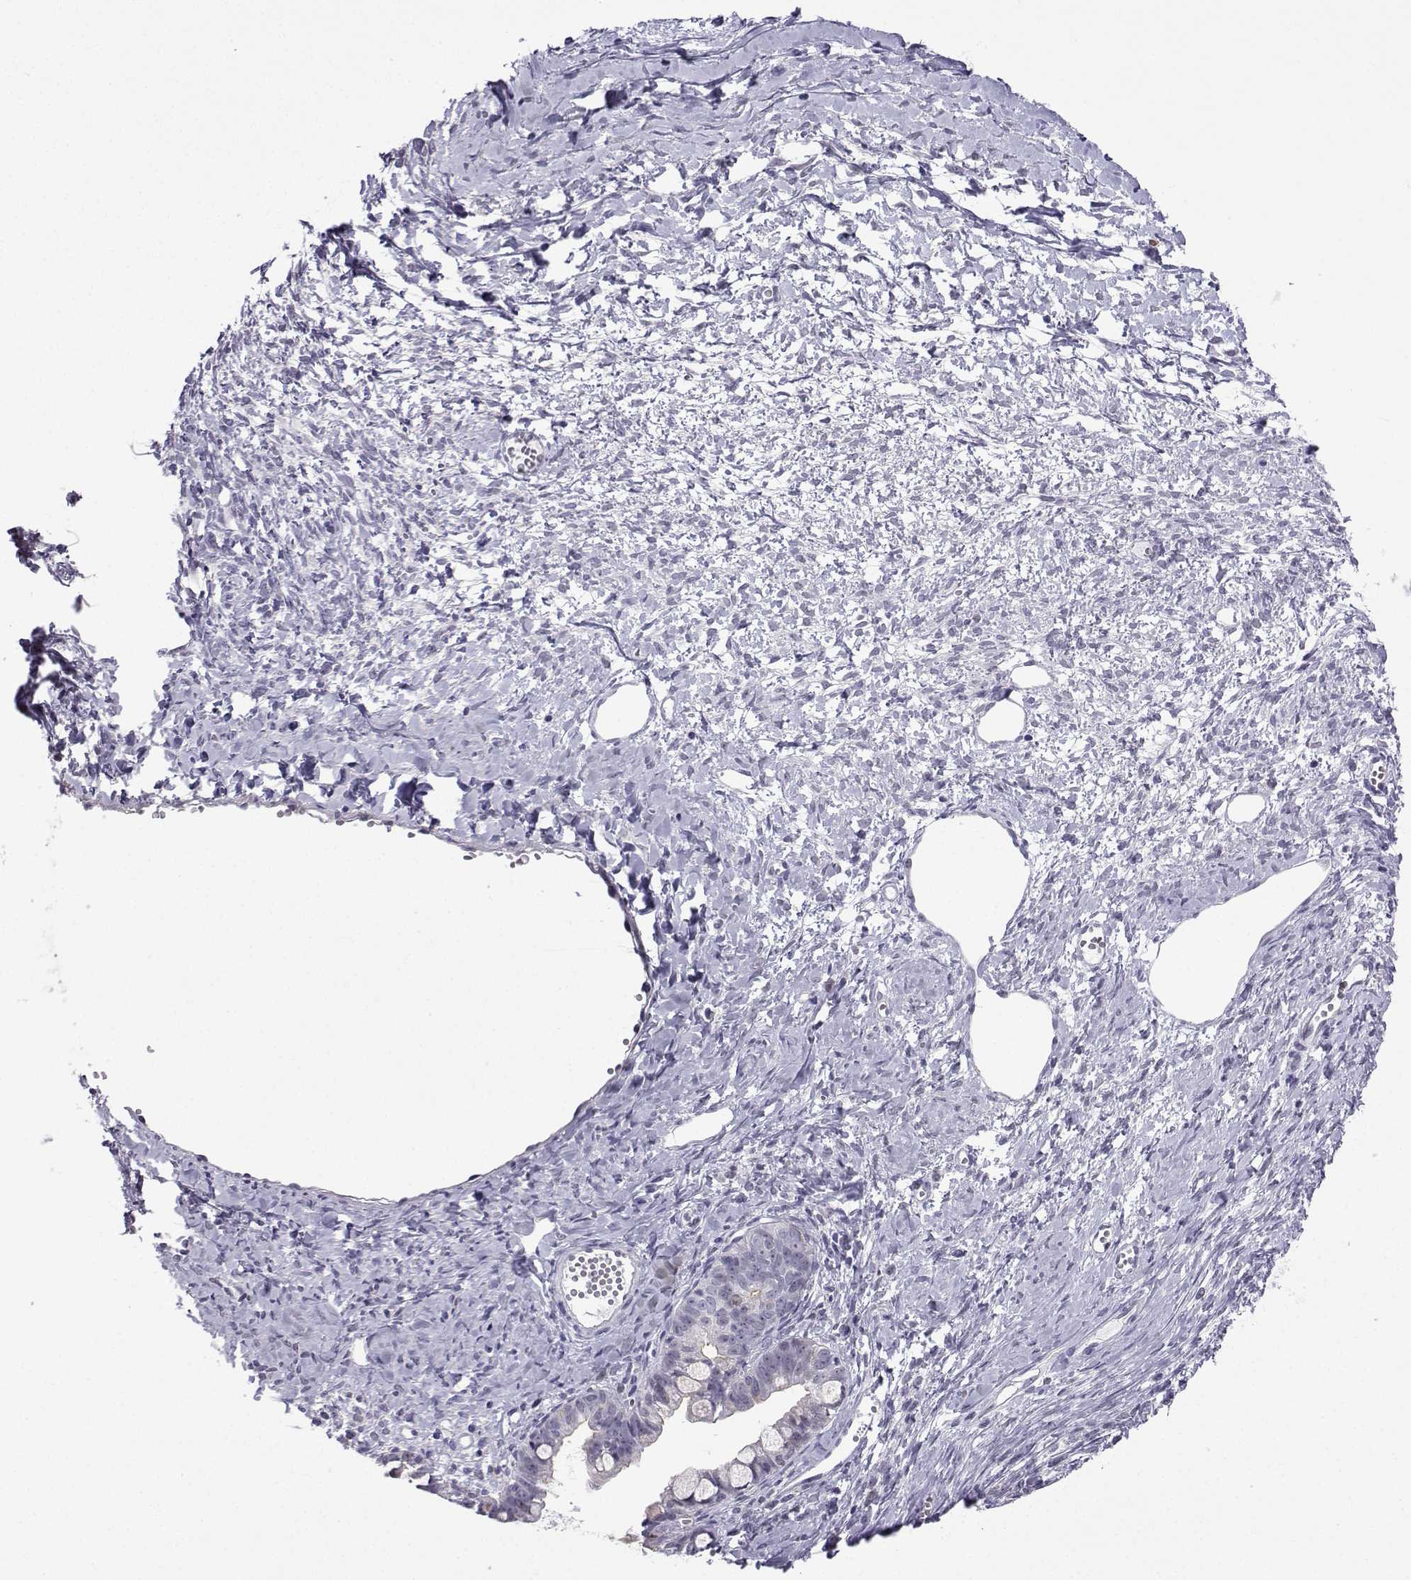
{"staining": {"intensity": "negative", "quantity": "none", "location": "none"}, "tissue": "ovarian cancer", "cell_type": "Tumor cells", "image_type": "cancer", "snomed": [{"axis": "morphology", "description": "Cystadenocarcinoma, mucinous, NOS"}, {"axis": "topography", "description": "Ovary"}], "caption": "Immunohistochemical staining of ovarian cancer displays no significant expression in tumor cells.", "gene": "INCENP", "patient": {"sex": "female", "age": 63}}